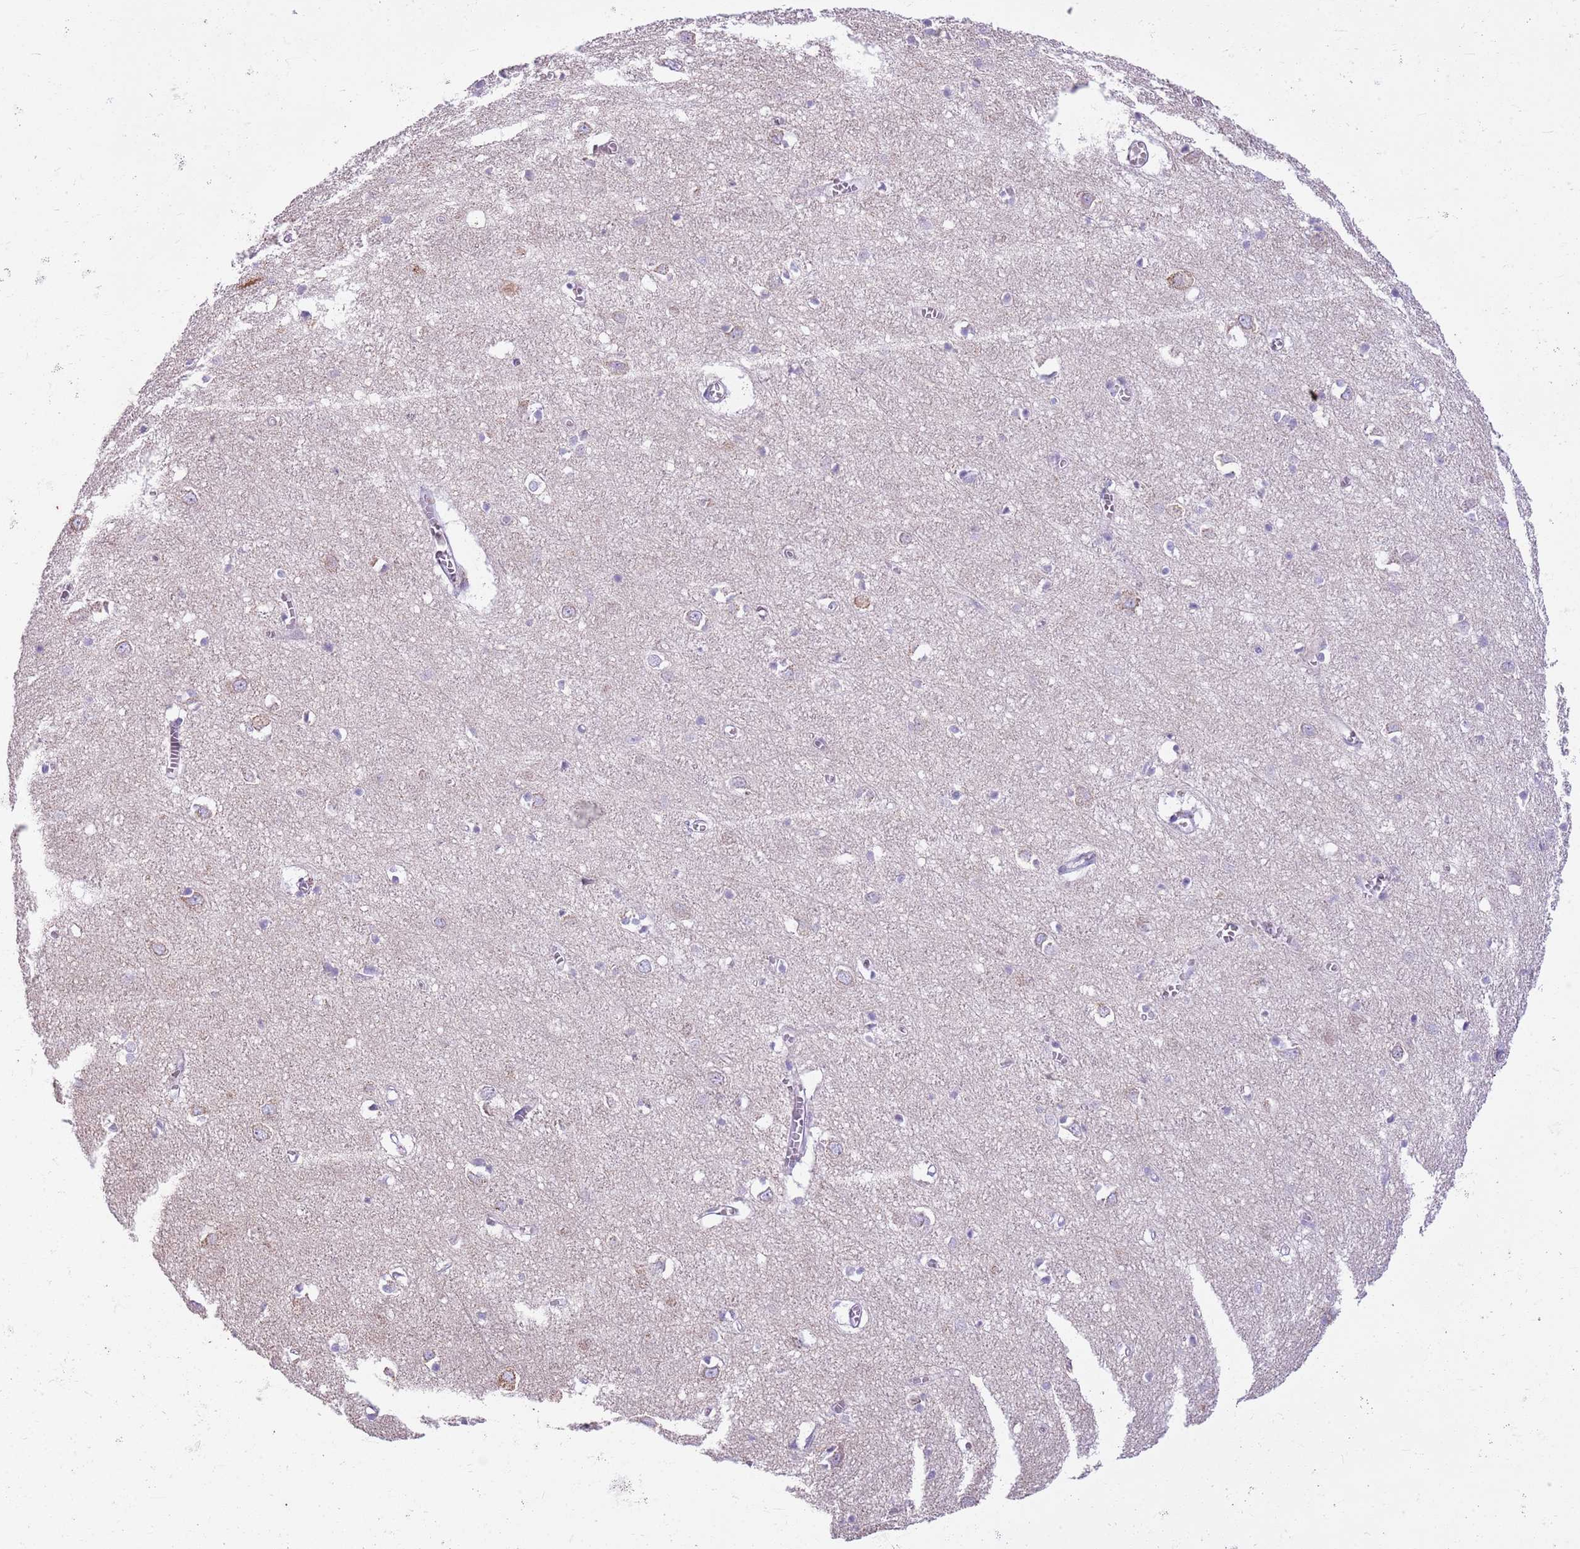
{"staining": {"intensity": "negative", "quantity": "none", "location": "none"}, "tissue": "cerebral cortex", "cell_type": "Endothelial cells", "image_type": "normal", "snomed": [{"axis": "morphology", "description": "Normal tissue, NOS"}, {"axis": "topography", "description": "Cerebral cortex"}], "caption": "DAB immunohistochemical staining of normal human cerebral cortex shows no significant positivity in endothelial cells.", "gene": "CNPPD1", "patient": {"sex": "female", "age": 64}}